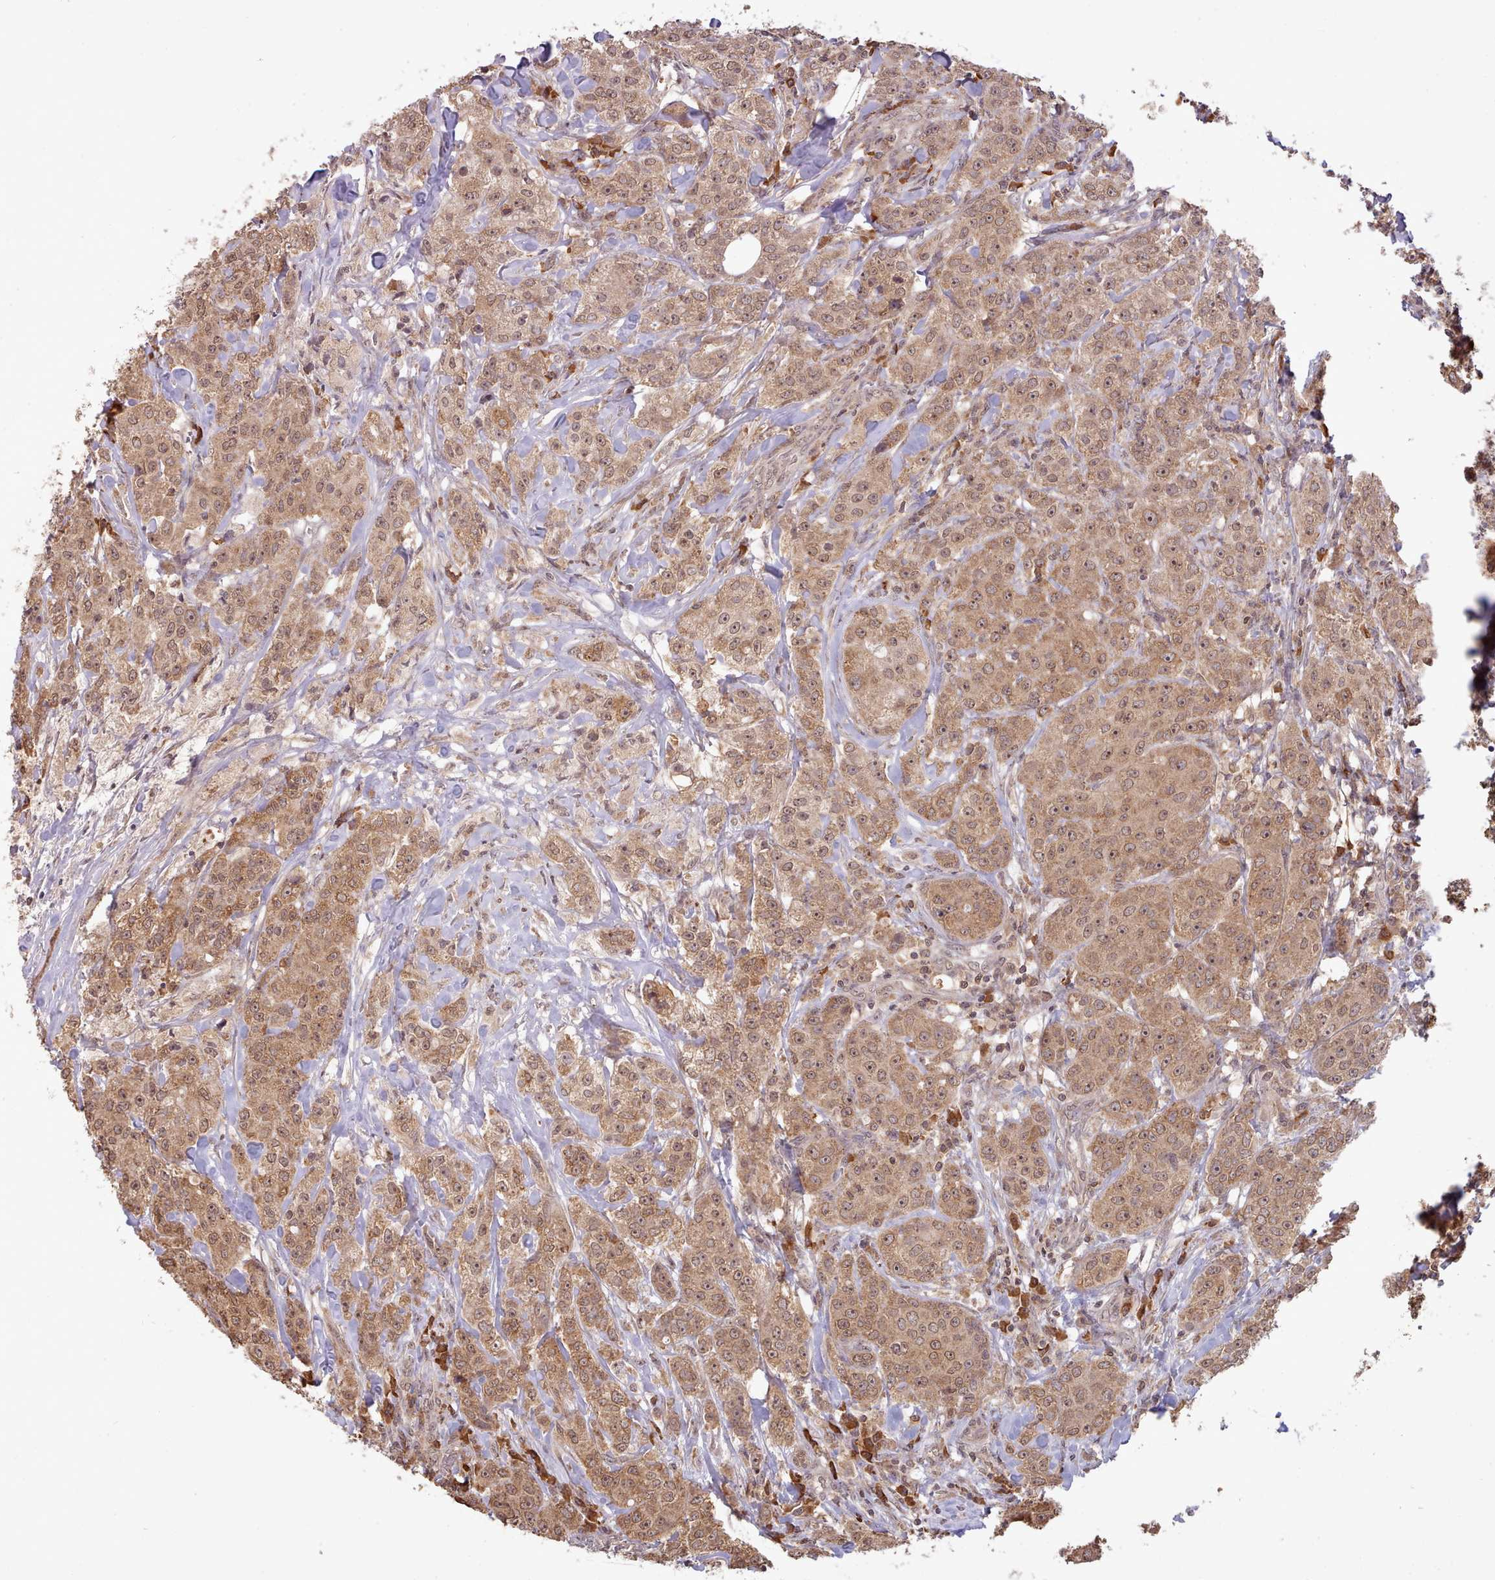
{"staining": {"intensity": "moderate", "quantity": ">75%", "location": "cytoplasmic/membranous,nuclear"}, "tissue": "breast cancer", "cell_type": "Tumor cells", "image_type": "cancer", "snomed": [{"axis": "morphology", "description": "Duct carcinoma"}, {"axis": "topography", "description": "Breast"}], "caption": "Moderate cytoplasmic/membranous and nuclear protein positivity is identified in approximately >75% of tumor cells in breast cancer (intraductal carcinoma). The staining was performed using DAB (3,3'-diaminobenzidine) to visualize the protein expression in brown, while the nuclei were stained in blue with hematoxylin (Magnification: 20x).", "gene": "PIP4P1", "patient": {"sex": "female", "age": 43}}